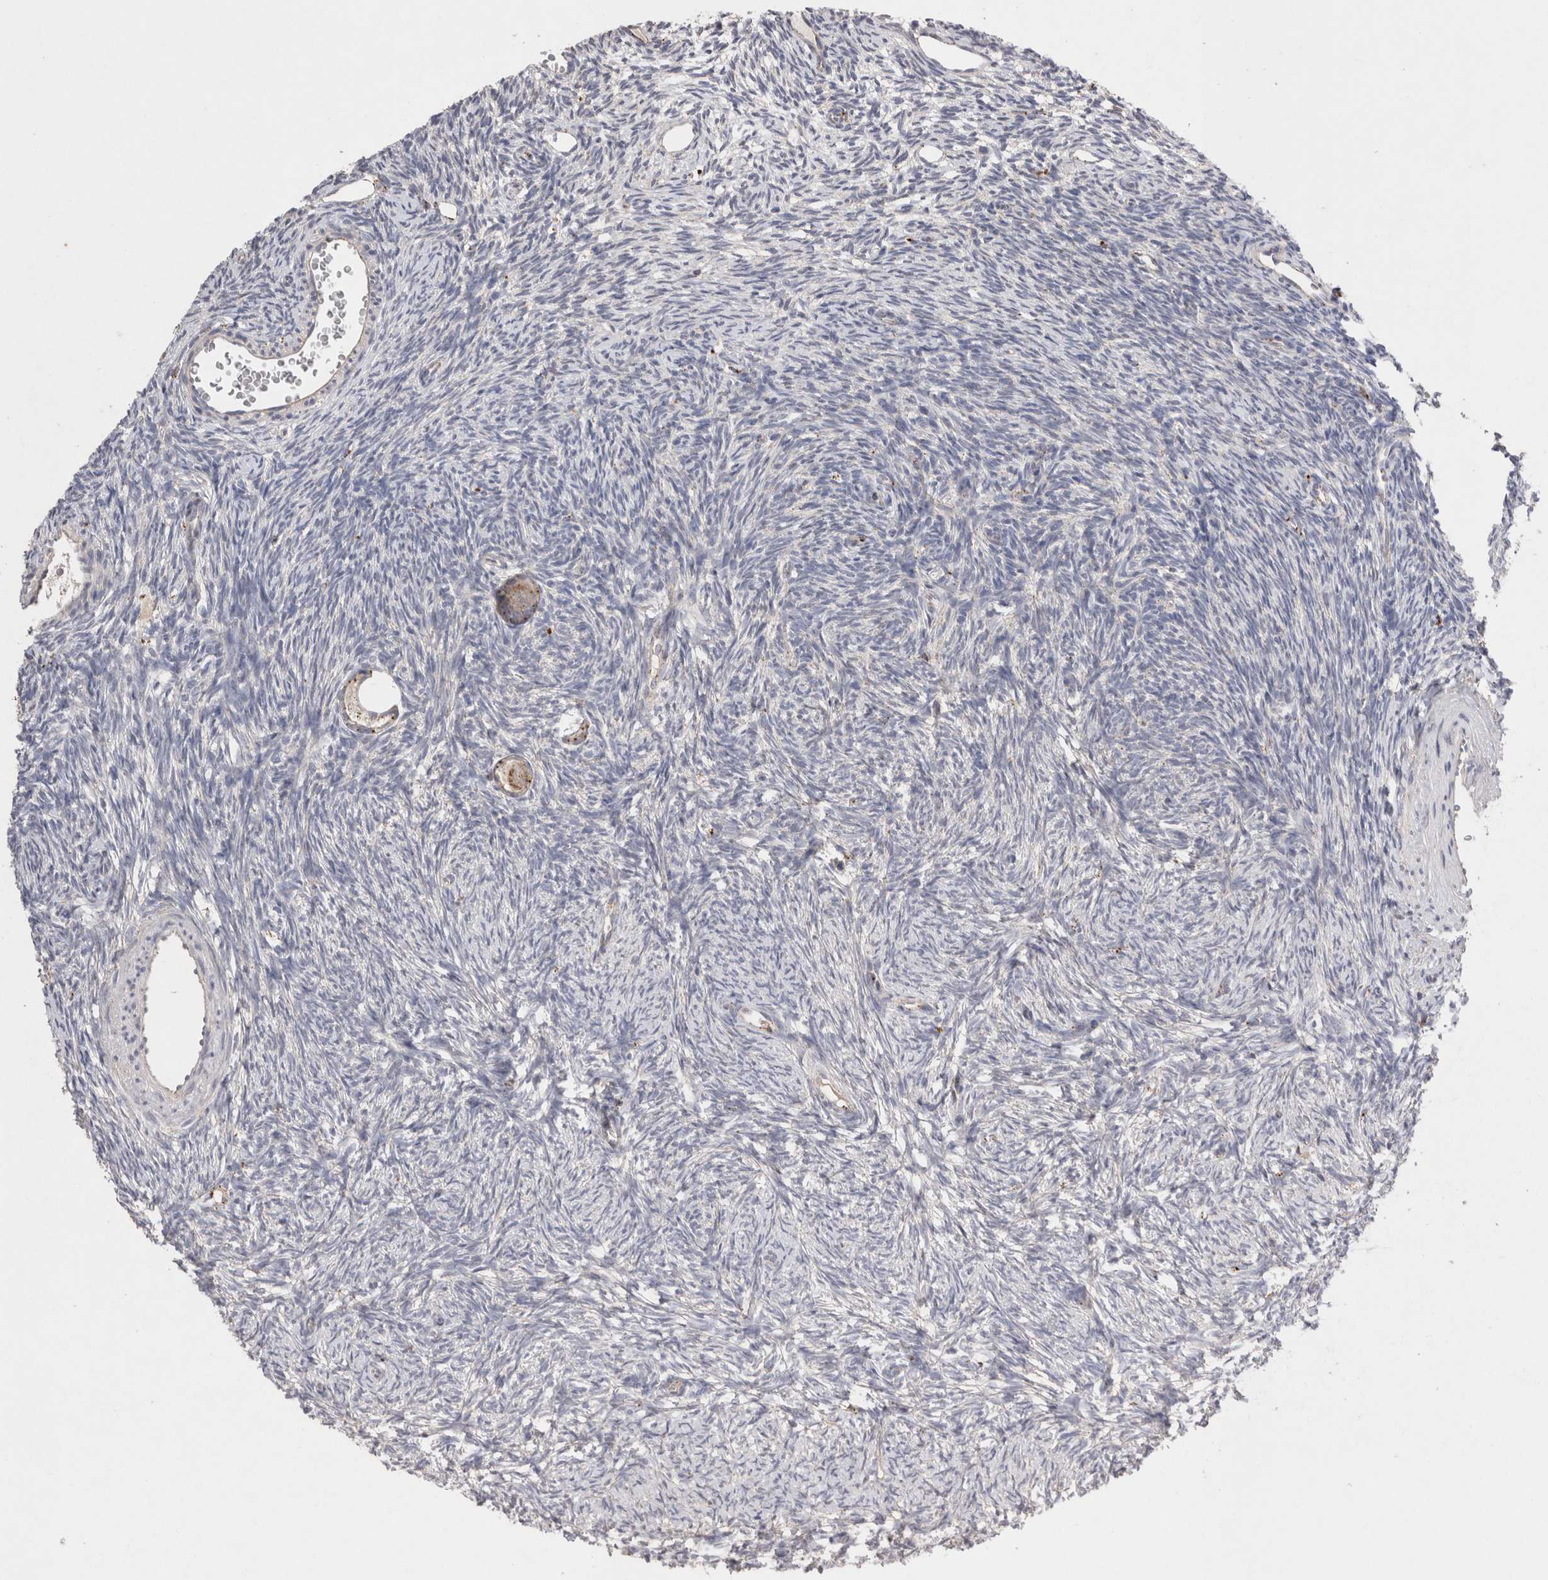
{"staining": {"intensity": "moderate", "quantity": ">75%", "location": "cytoplasmic/membranous"}, "tissue": "ovary", "cell_type": "Follicle cells", "image_type": "normal", "snomed": [{"axis": "morphology", "description": "Normal tissue, NOS"}, {"axis": "topography", "description": "Ovary"}], "caption": "IHC staining of unremarkable ovary, which exhibits medium levels of moderate cytoplasmic/membranous expression in approximately >75% of follicle cells indicating moderate cytoplasmic/membranous protein positivity. The staining was performed using DAB (3,3'-diaminobenzidine) (brown) for protein detection and nuclei were counterstained in hematoxylin (blue).", "gene": "CTSA", "patient": {"sex": "female", "age": 34}}